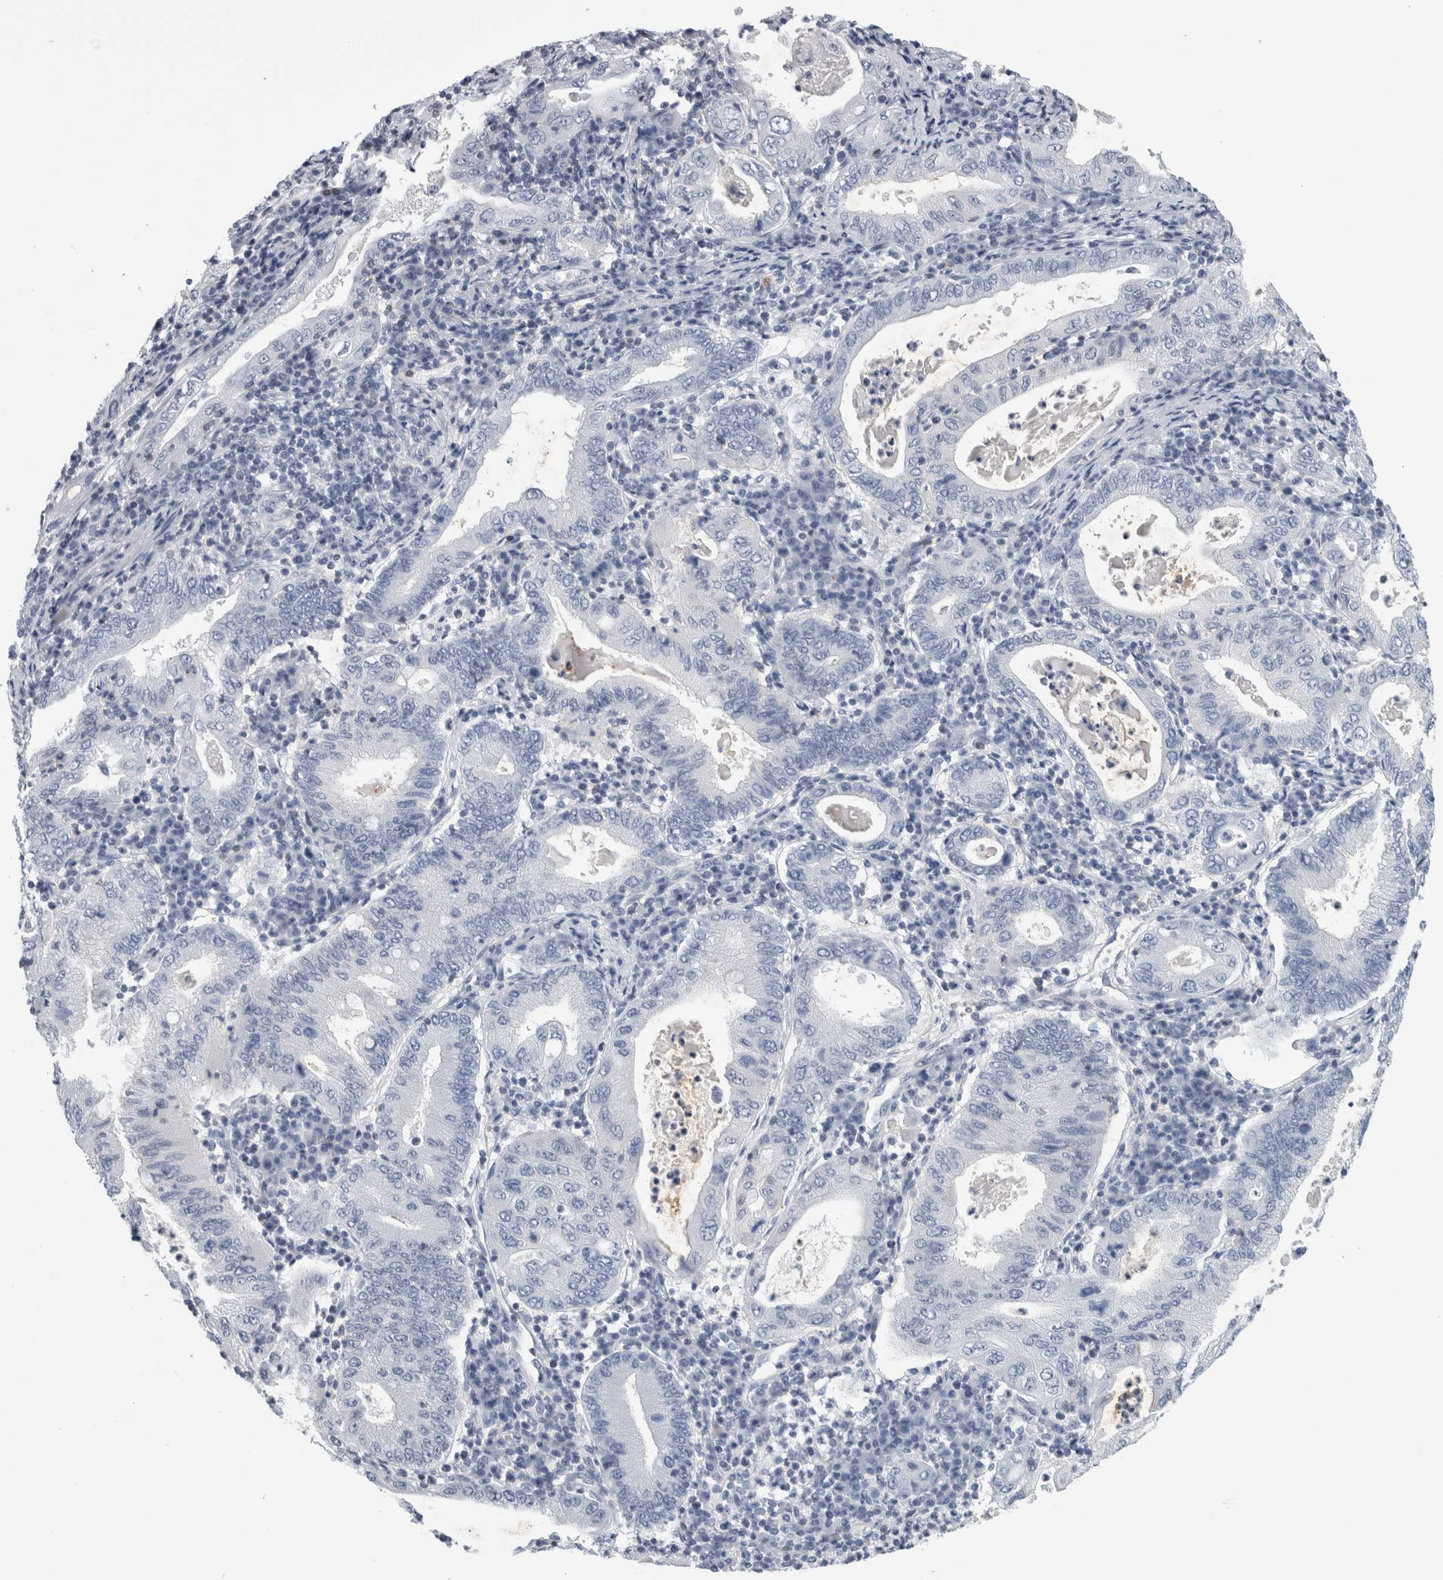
{"staining": {"intensity": "negative", "quantity": "none", "location": "none"}, "tissue": "stomach cancer", "cell_type": "Tumor cells", "image_type": "cancer", "snomed": [{"axis": "morphology", "description": "Normal tissue, NOS"}, {"axis": "morphology", "description": "Adenocarcinoma, NOS"}, {"axis": "topography", "description": "Esophagus"}, {"axis": "topography", "description": "Stomach, upper"}, {"axis": "topography", "description": "Peripheral nerve tissue"}], "caption": "This is an immunohistochemistry photomicrograph of stomach cancer. There is no positivity in tumor cells.", "gene": "ANKFY1", "patient": {"sex": "male", "age": 62}}